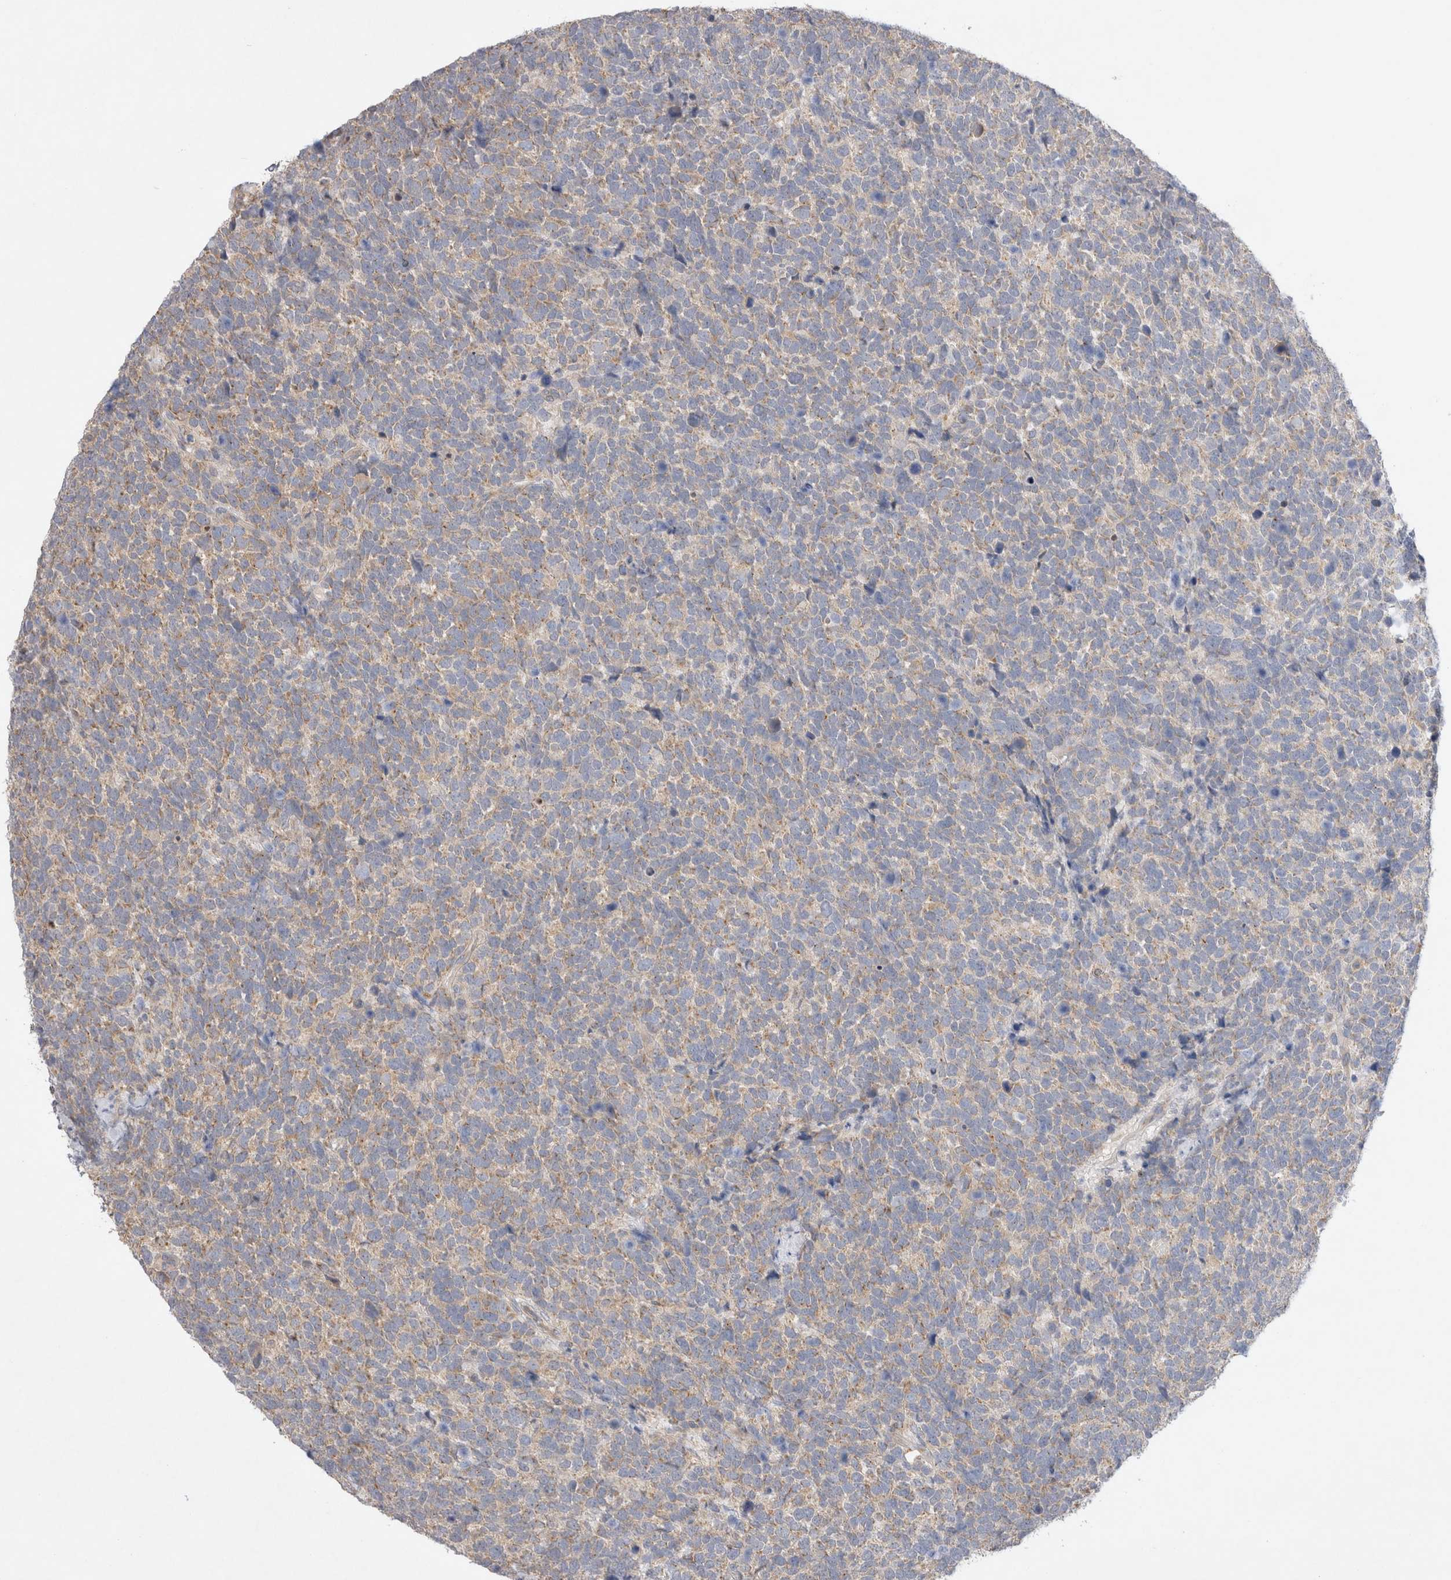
{"staining": {"intensity": "weak", "quantity": "25%-75%", "location": "cytoplasmic/membranous"}, "tissue": "urothelial cancer", "cell_type": "Tumor cells", "image_type": "cancer", "snomed": [{"axis": "morphology", "description": "Urothelial carcinoma, High grade"}, {"axis": "topography", "description": "Urinary bladder"}], "caption": "DAB immunohistochemical staining of human urothelial cancer exhibits weak cytoplasmic/membranous protein staining in approximately 25%-75% of tumor cells.", "gene": "GAS1", "patient": {"sex": "female", "age": 82}}